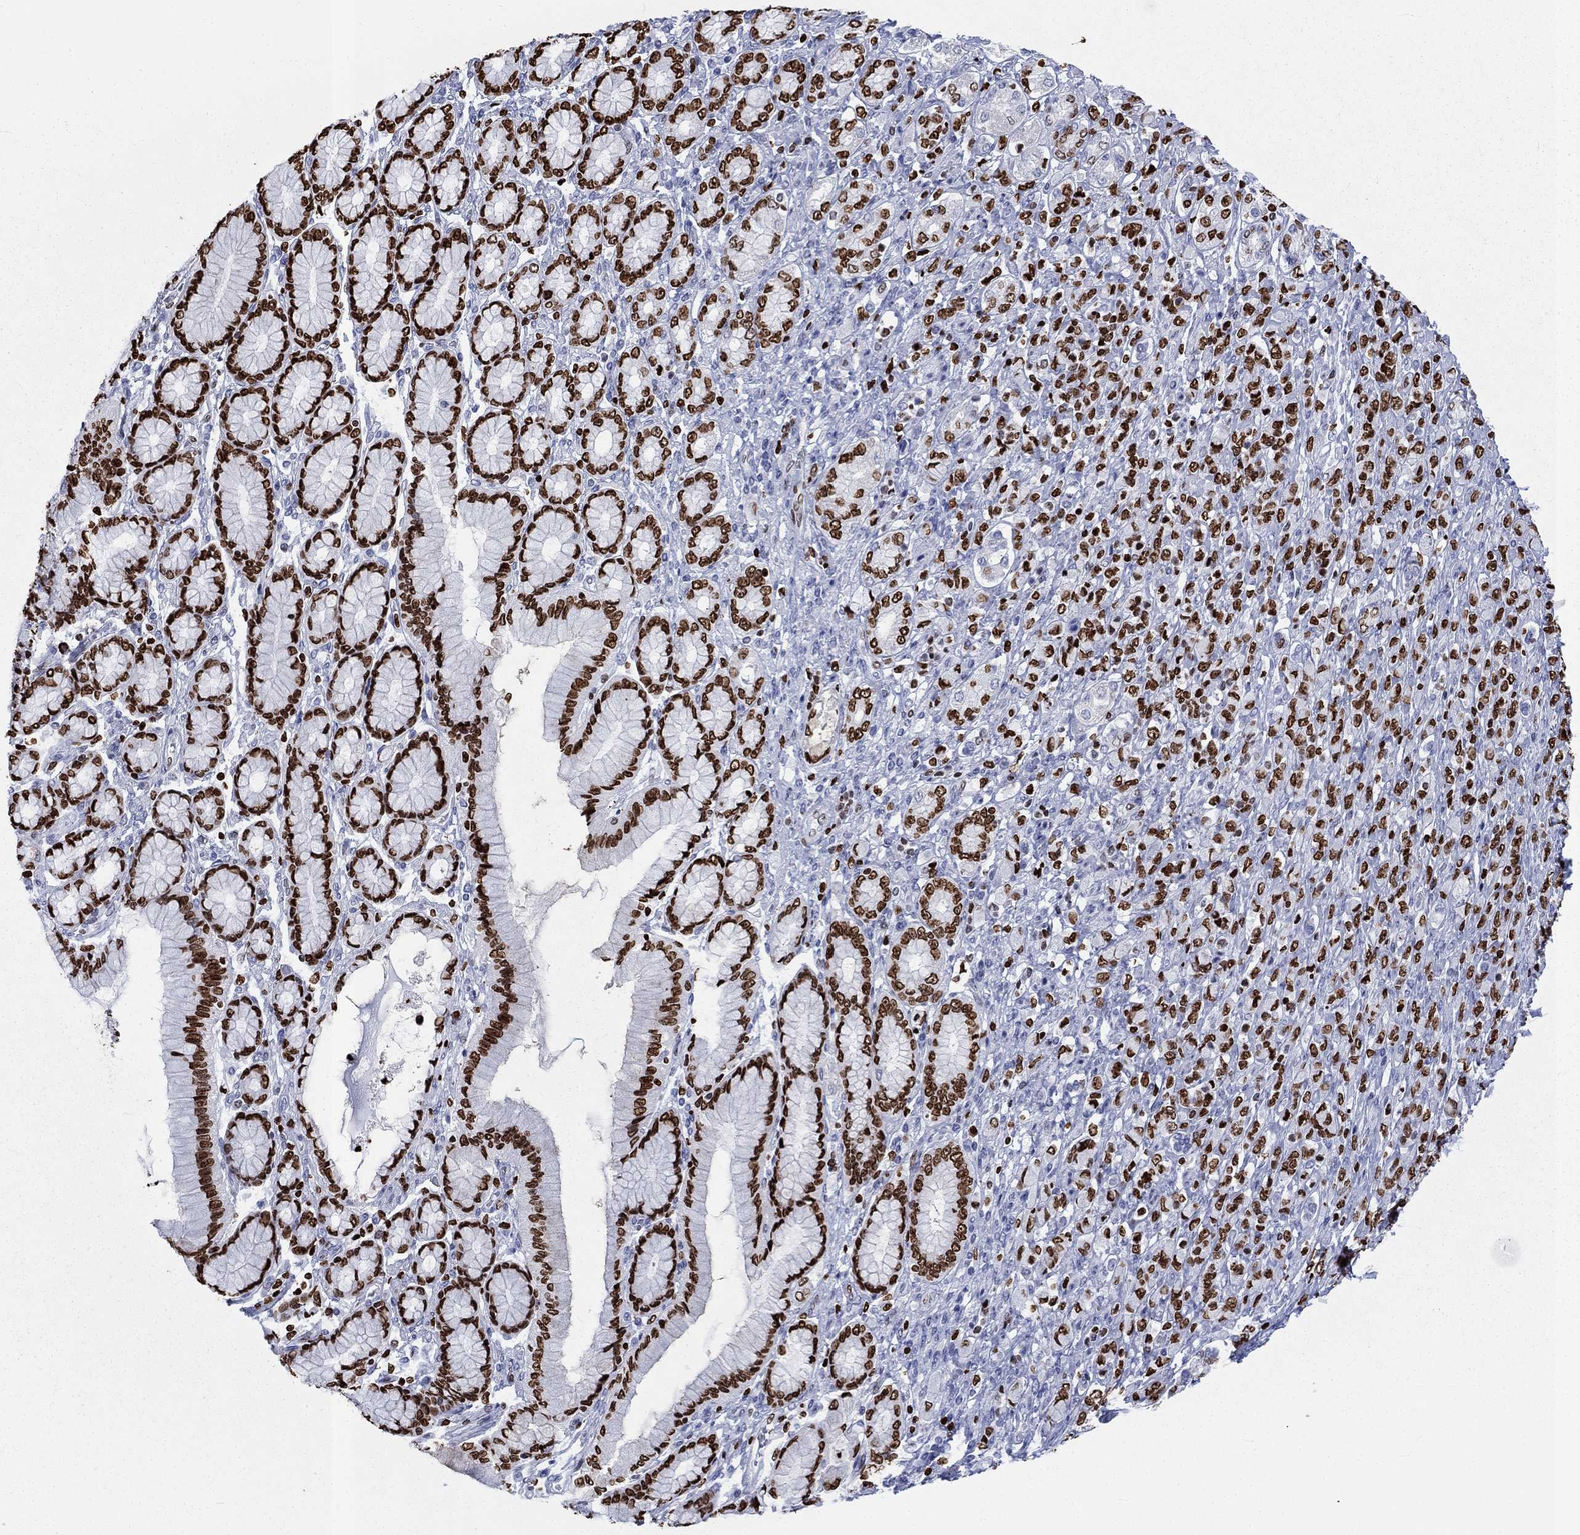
{"staining": {"intensity": "strong", "quantity": ">75%", "location": "nuclear"}, "tissue": "stomach cancer", "cell_type": "Tumor cells", "image_type": "cancer", "snomed": [{"axis": "morphology", "description": "Normal tissue, NOS"}, {"axis": "morphology", "description": "Adenocarcinoma, NOS"}, {"axis": "topography", "description": "Stomach"}], "caption": "This is an image of immunohistochemistry staining of stomach cancer, which shows strong staining in the nuclear of tumor cells.", "gene": "H1-5", "patient": {"sex": "female", "age": 79}}